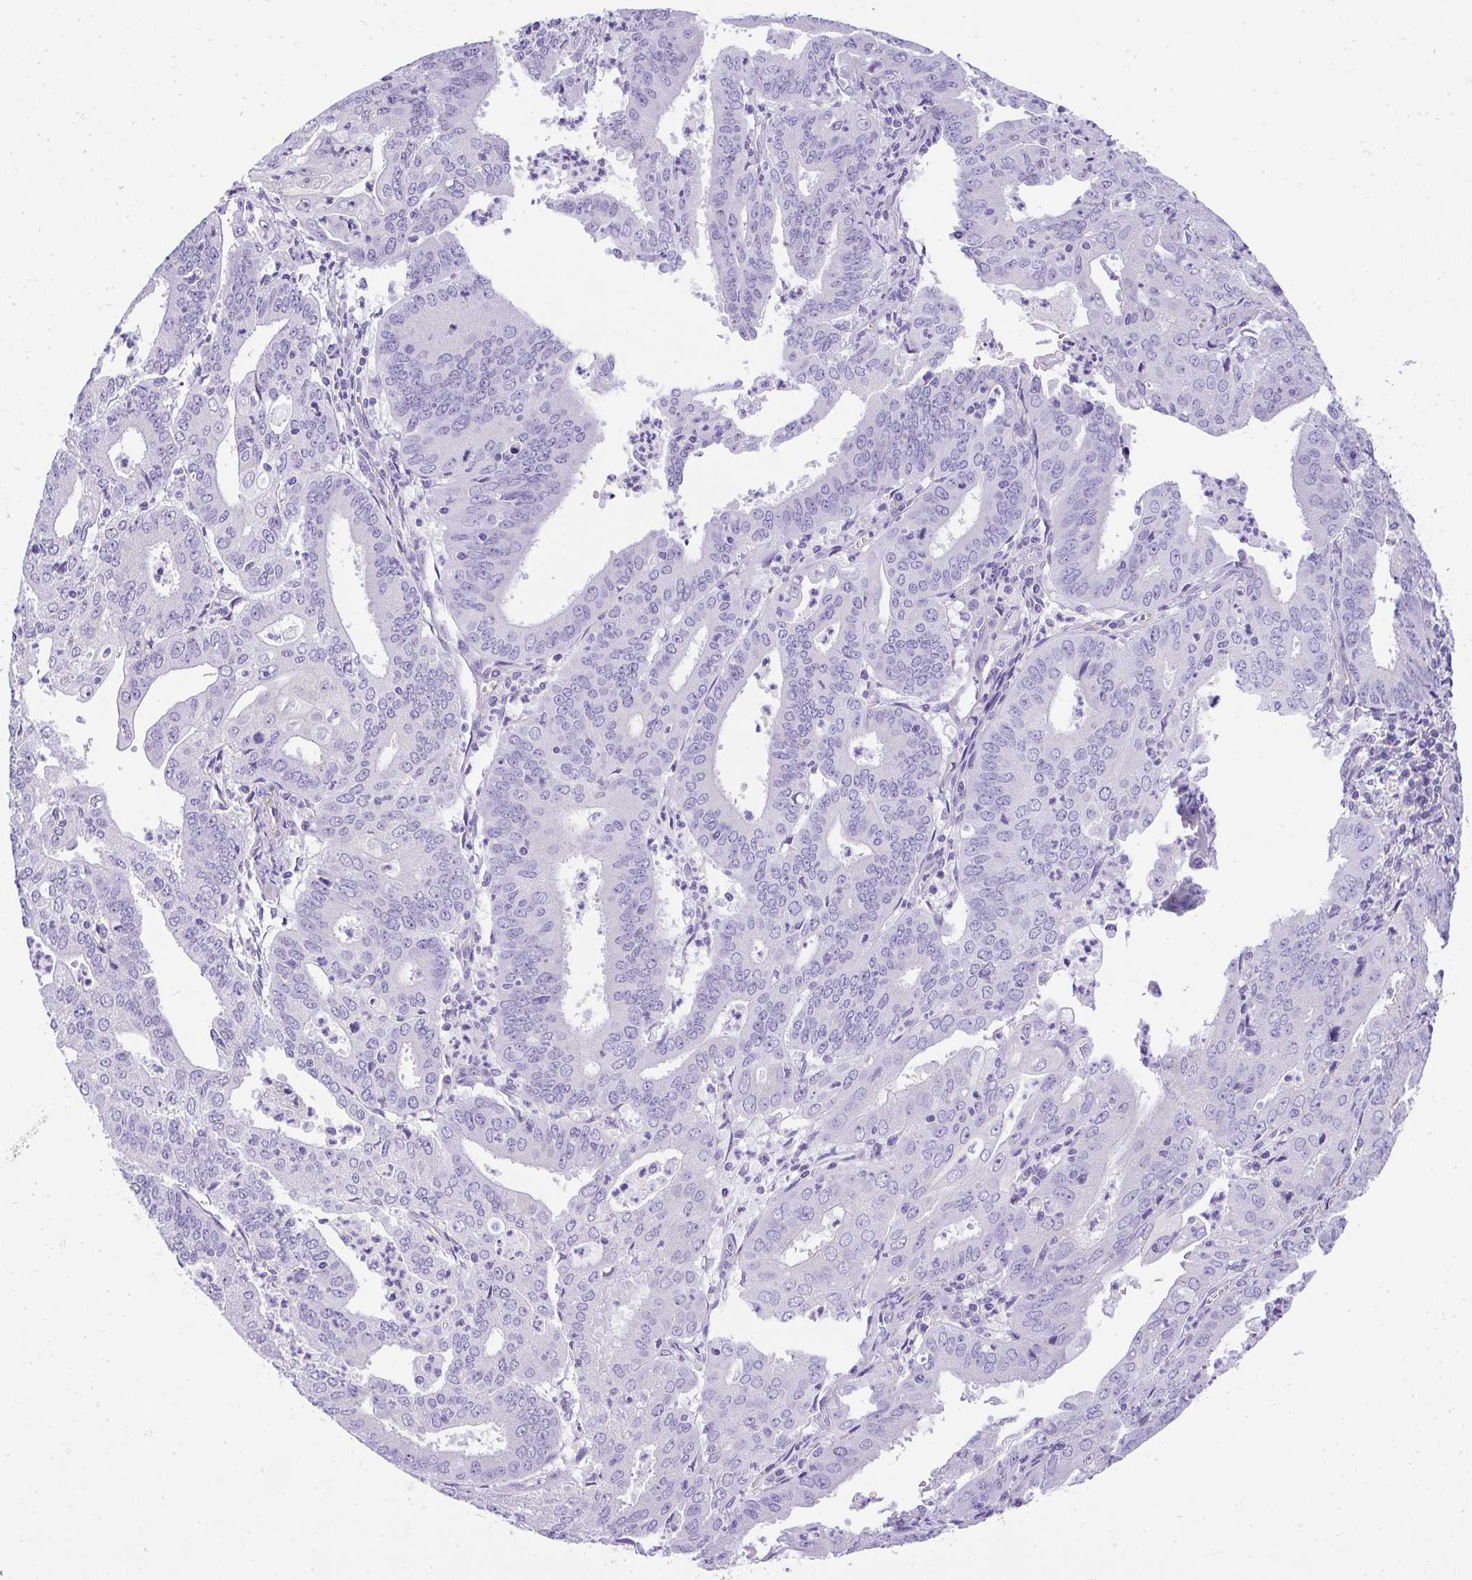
{"staining": {"intensity": "negative", "quantity": "none", "location": "none"}, "tissue": "cervical cancer", "cell_type": "Tumor cells", "image_type": "cancer", "snomed": [{"axis": "morphology", "description": "Adenocarcinoma, NOS"}, {"axis": "topography", "description": "Cervix"}], "caption": "Tumor cells are negative for brown protein staining in cervical cancer (adenocarcinoma). (Brightfield microscopy of DAB (3,3'-diaminobenzidine) immunohistochemistry (IHC) at high magnification).", "gene": "PLPPR3", "patient": {"sex": "female", "age": 56}}